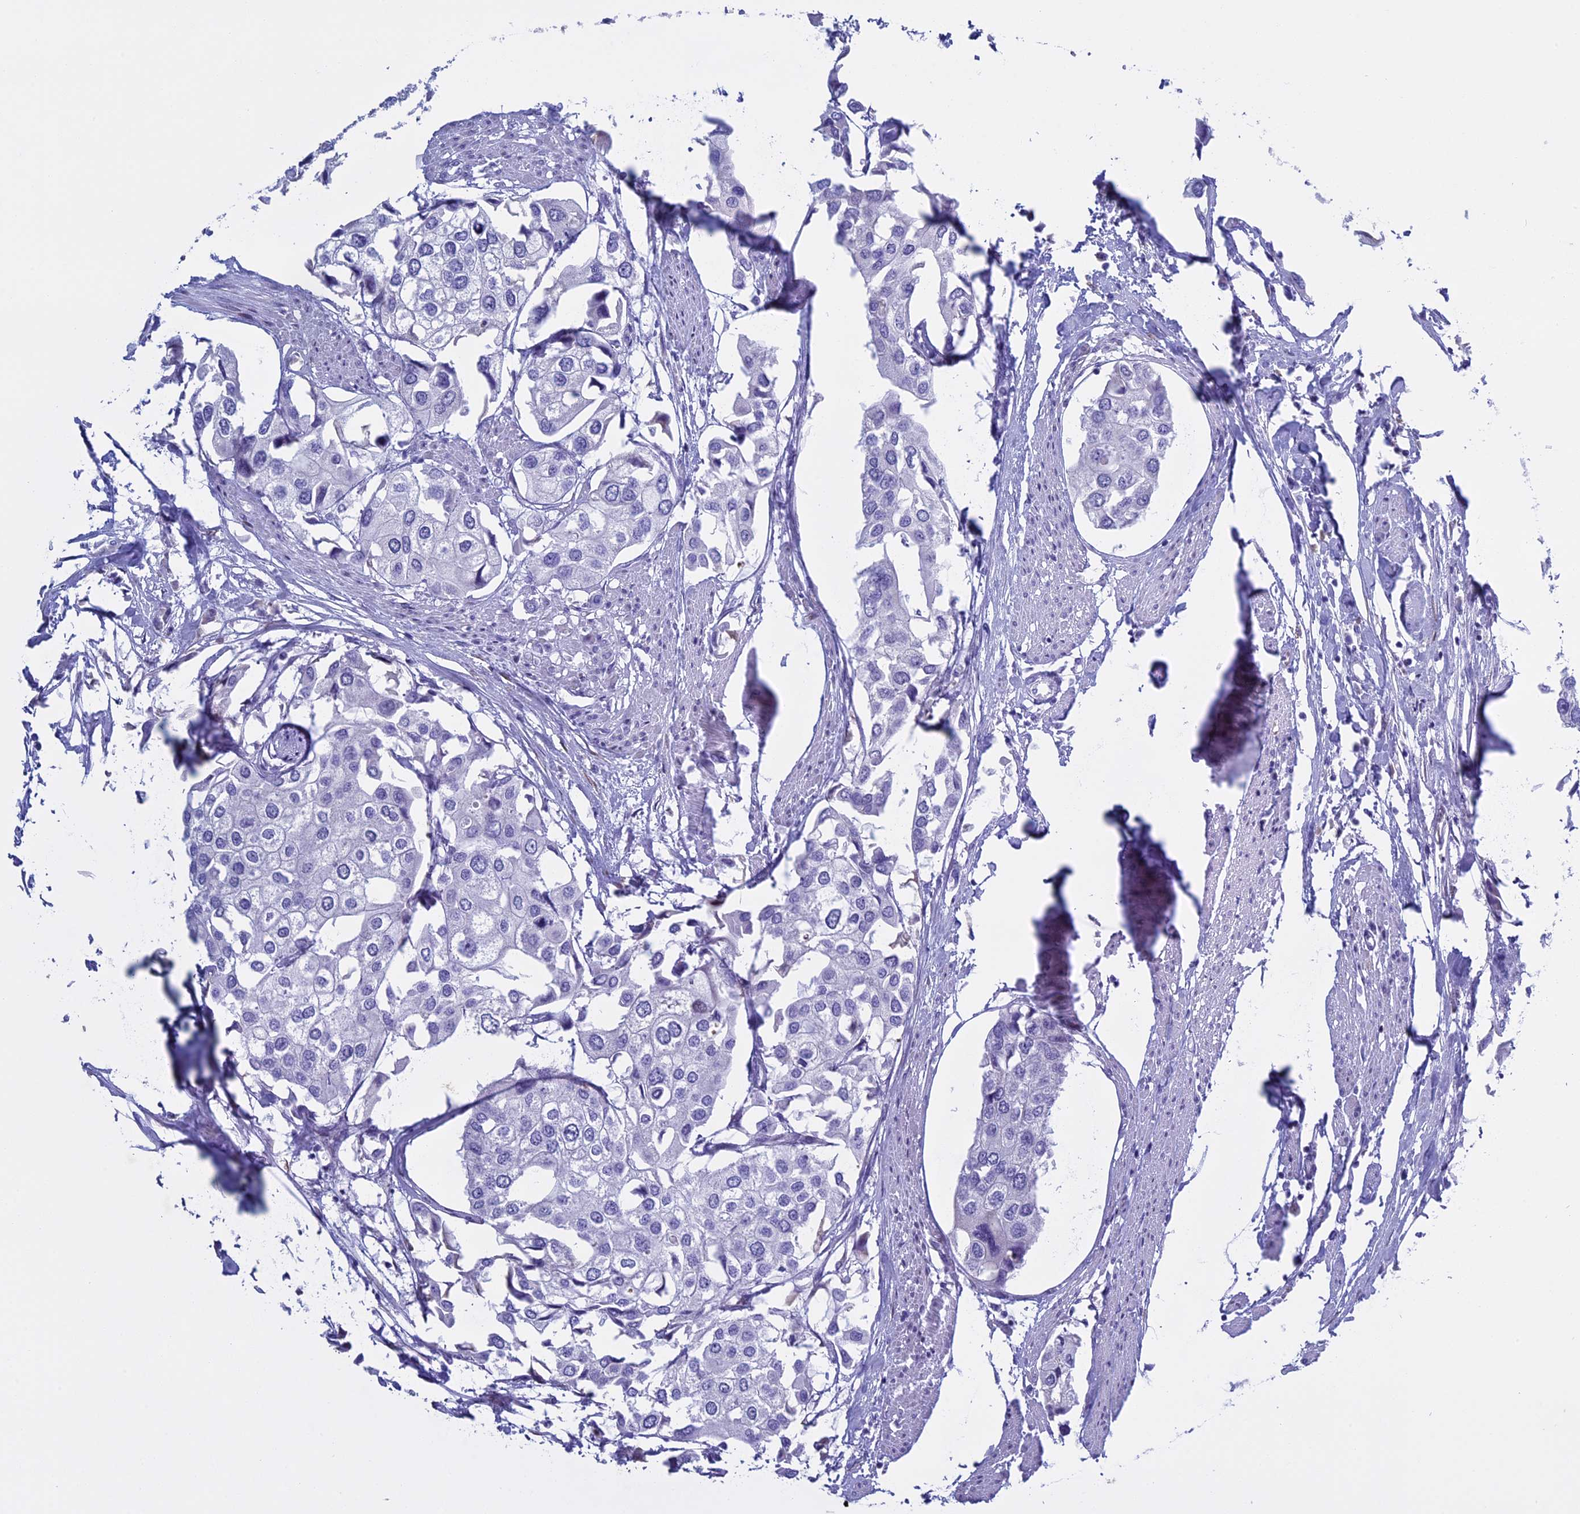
{"staining": {"intensity": "negative", "quantity": "none", "location": "none"}, "tissue": "urothelial cancer", "cell_type": "Tumor cells", "image_type": "cancer", "snomed": [{"axis": "morphology", "description": "Urothelial carcinoma, High grade"}, {"axis": "topography", "description": "Urinary bladder"}], "caption": "The photomicrograph displays no significant expression in tumor cells of high-grade urothelial carcinoma.", "gene": "KCTD21", "patient": {"sex": "male", "age": 64}}